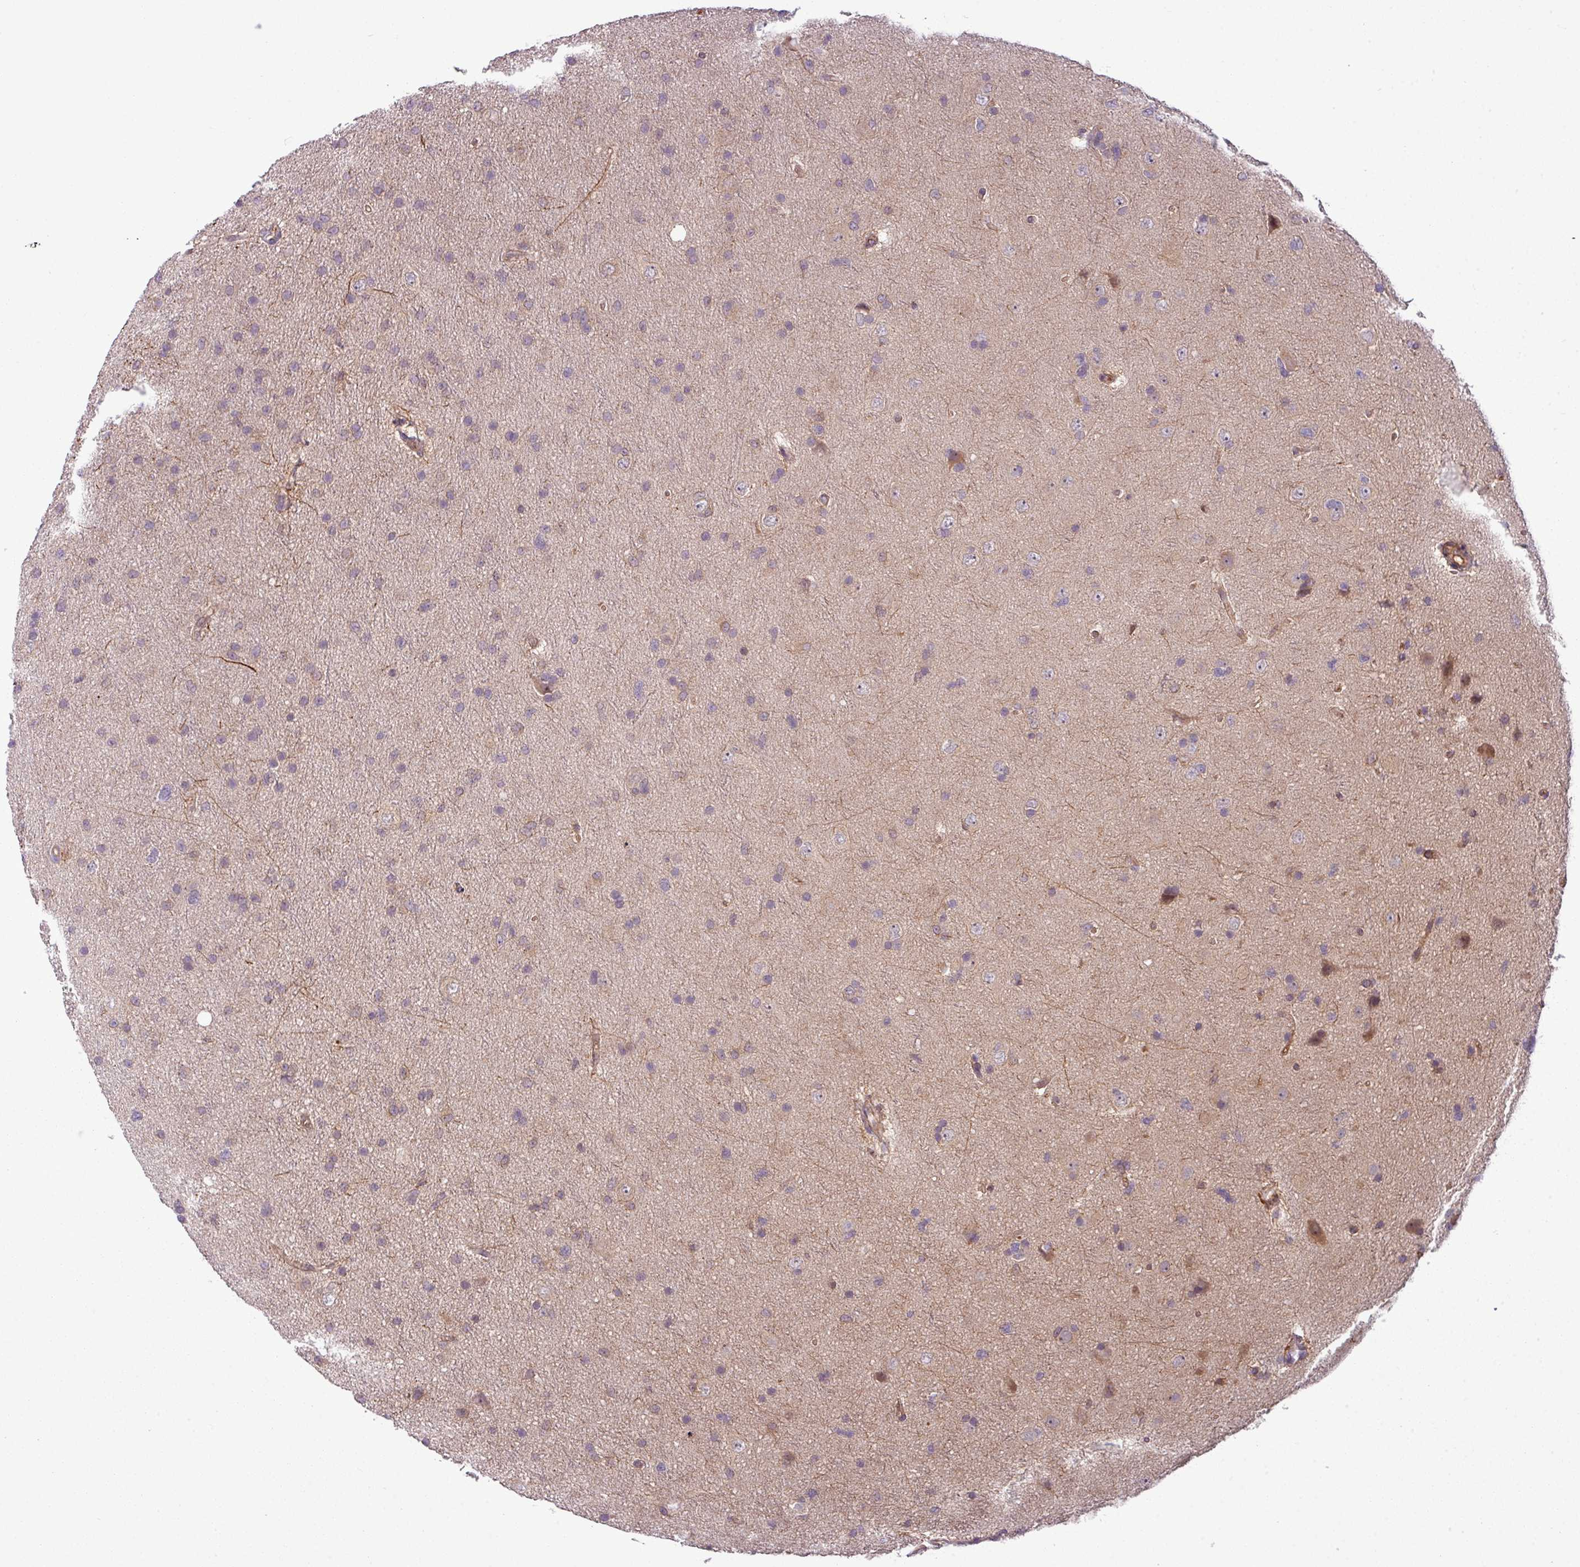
{"staining": {"intensity": "negative", "quantity": "none", "location": "none"}, "tissue": "glioma", "cell_type": "Tumor cells", "image_type": "cancer", "snomed": [{"axis": "morphology", "description": "Glioma, malignant, Low grade"}, {"axis": "topography", "description": "Cerebral cortex"}], "caption": "Human glioma stained for a protein using immunohistochemistry (IHC) exhibits no staining in tumor cells.", "gene": "ZNF35", "patient": {"sex": "female", "age": 39}}